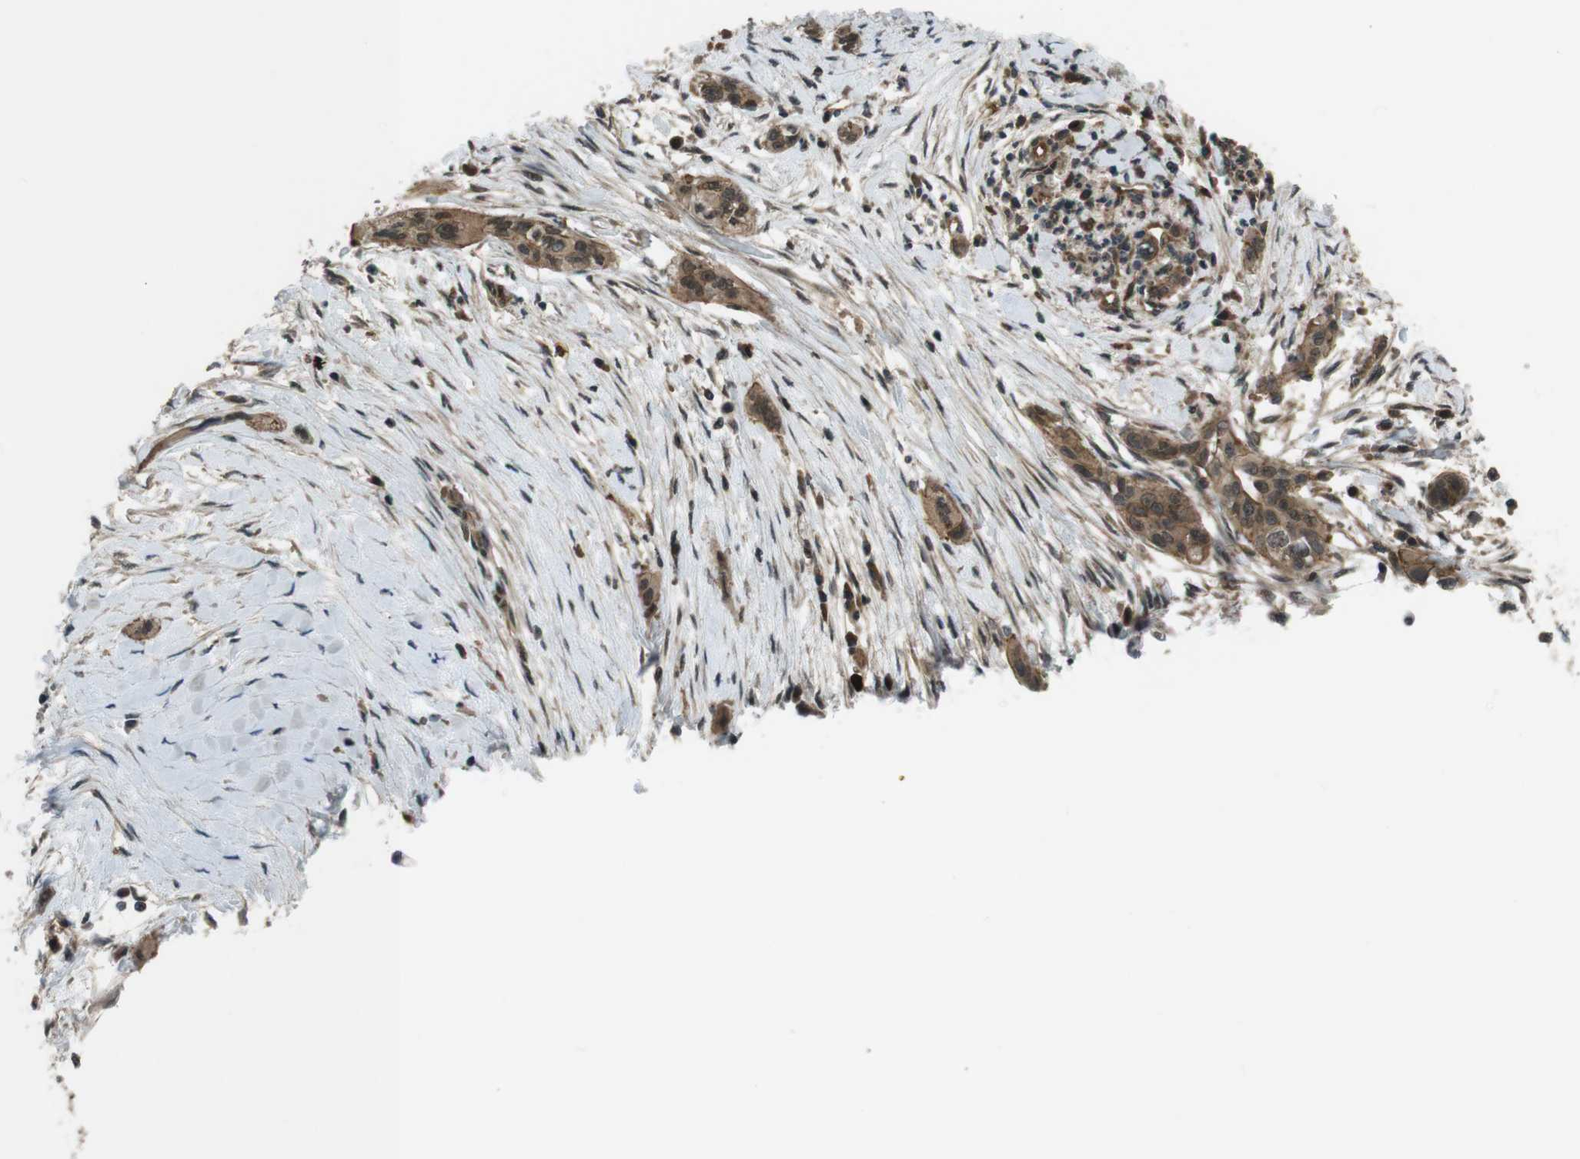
{"staining": {"intensity": "moderate", "quantity": ">75%", "location": "cytoplasmic/membranous,nuclear"}, "tissue": "pancreatic cancer", "cell_type": "Tumor cells", "image_type": "cancer", "snomed": [{"axis": "morphology", "description": "Adenocarcinoma, NOS"}, {"axis": "topography", "description": "Pancreas"}], "caption": "High-power microscopy captured an immunohistochemistry photomicrograph of adenocarcinoma (pancreatic), revealing moderate cytoplasmic/membranous and nuclear positivity in about >75% of tumor cells. Immunohistochemistry stains the protein in brown and the nuclei are stained blue.", "gene": "TIAM2", "patient": {"sex": "female", "age": 60}}